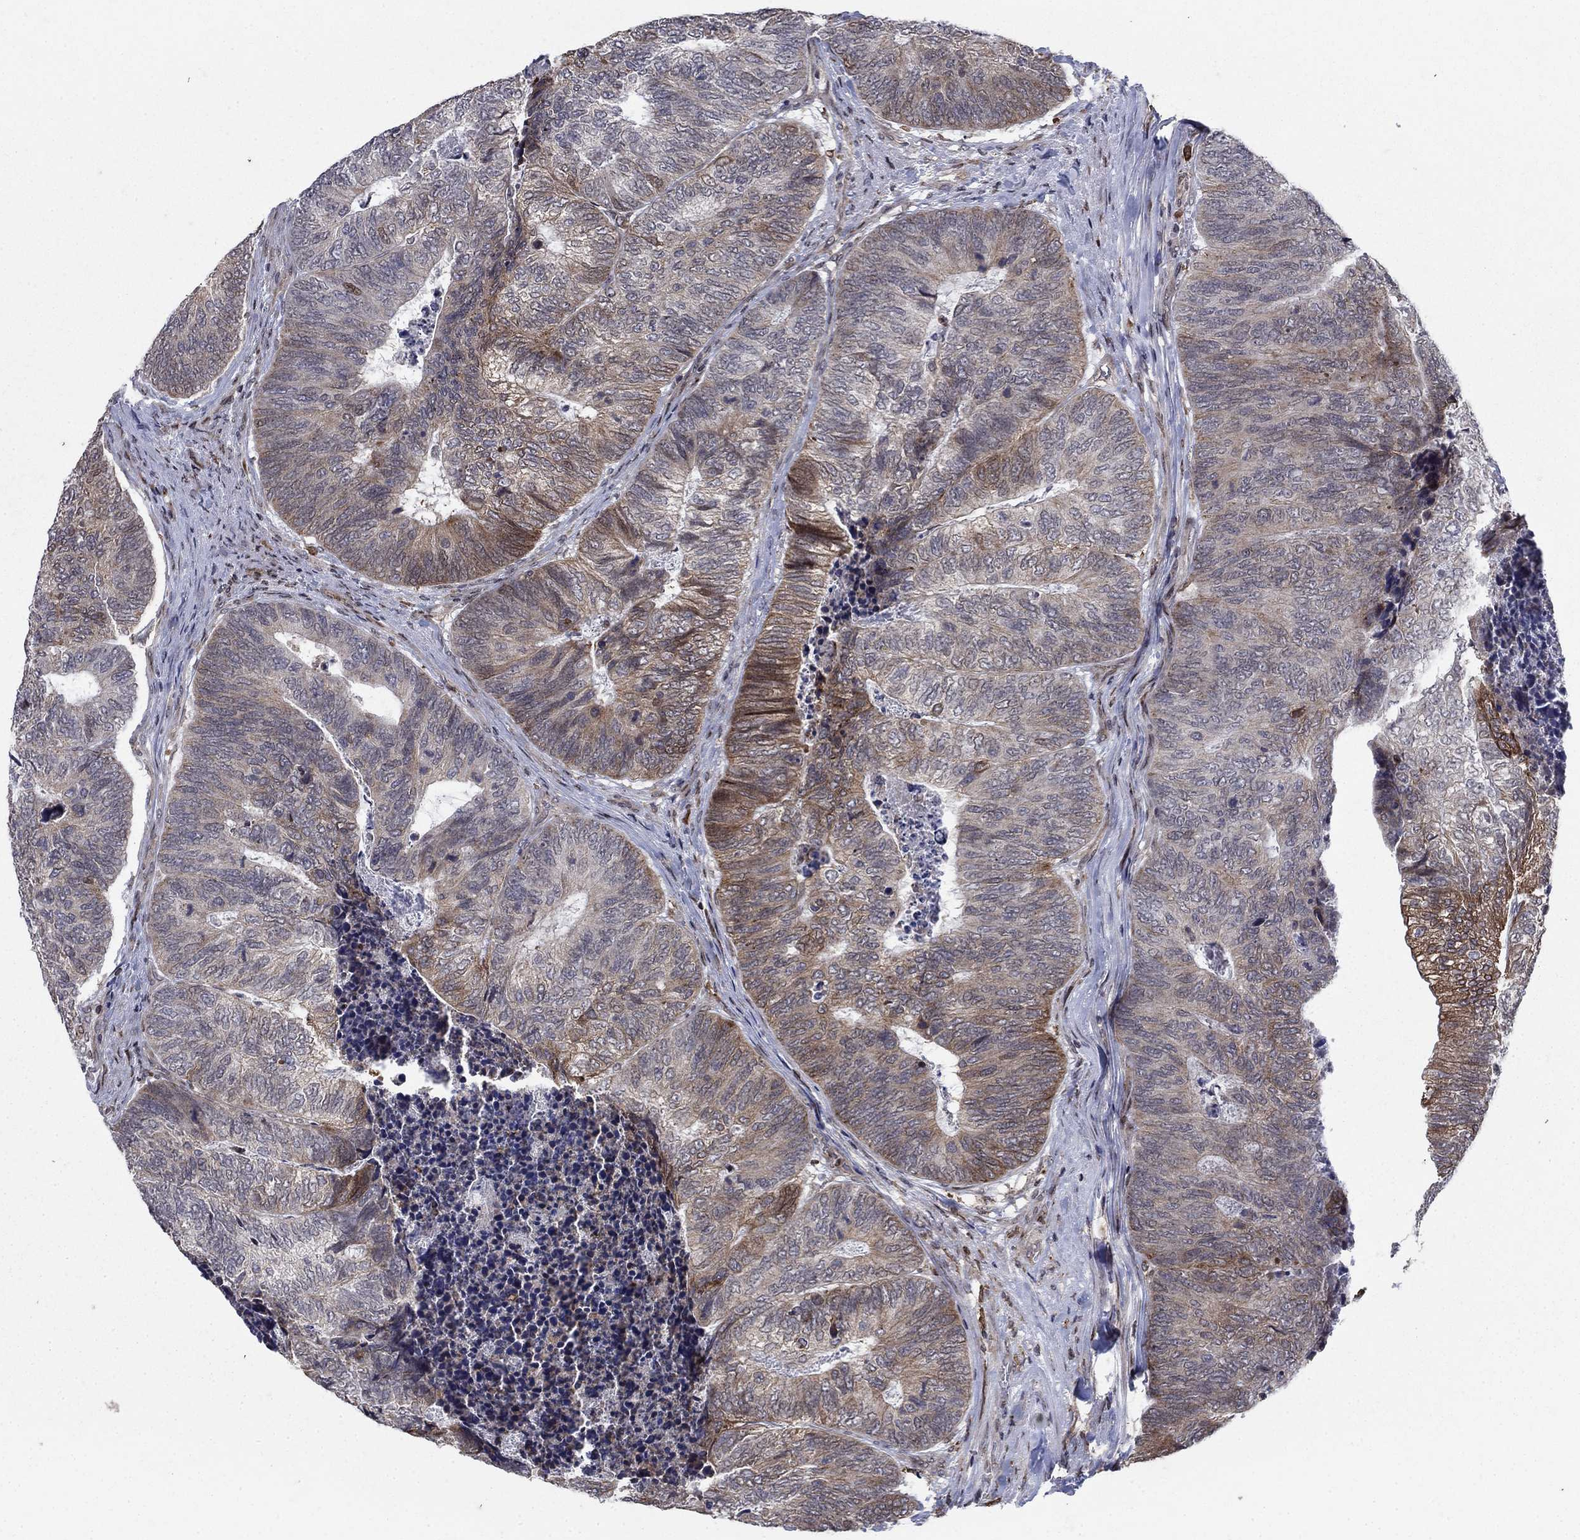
{"staining": {"intensity": "moderate", "quantity": "<25%", "location": "cytoplasmic/membranous"}, "tissue": "colorectal cancer", "cell_type": "Tumor cells", "image_type": "cancer", "snomed": [{"axis": "morphology", "description": "Adenocarcinoma, NOS"}, {"axis": "topography", "description": "Colon"}], "caption": "Immunohistochemistry histopathology image of human adenocarcinoma (colorectal) stained for a protein (brown), which exhibits low levels of moderate cytoplasmic/membranous positivity in approximately <25% of tumor cells.", "gene": "DHRS7", "patient": {"sex": "female", "age": 67}}